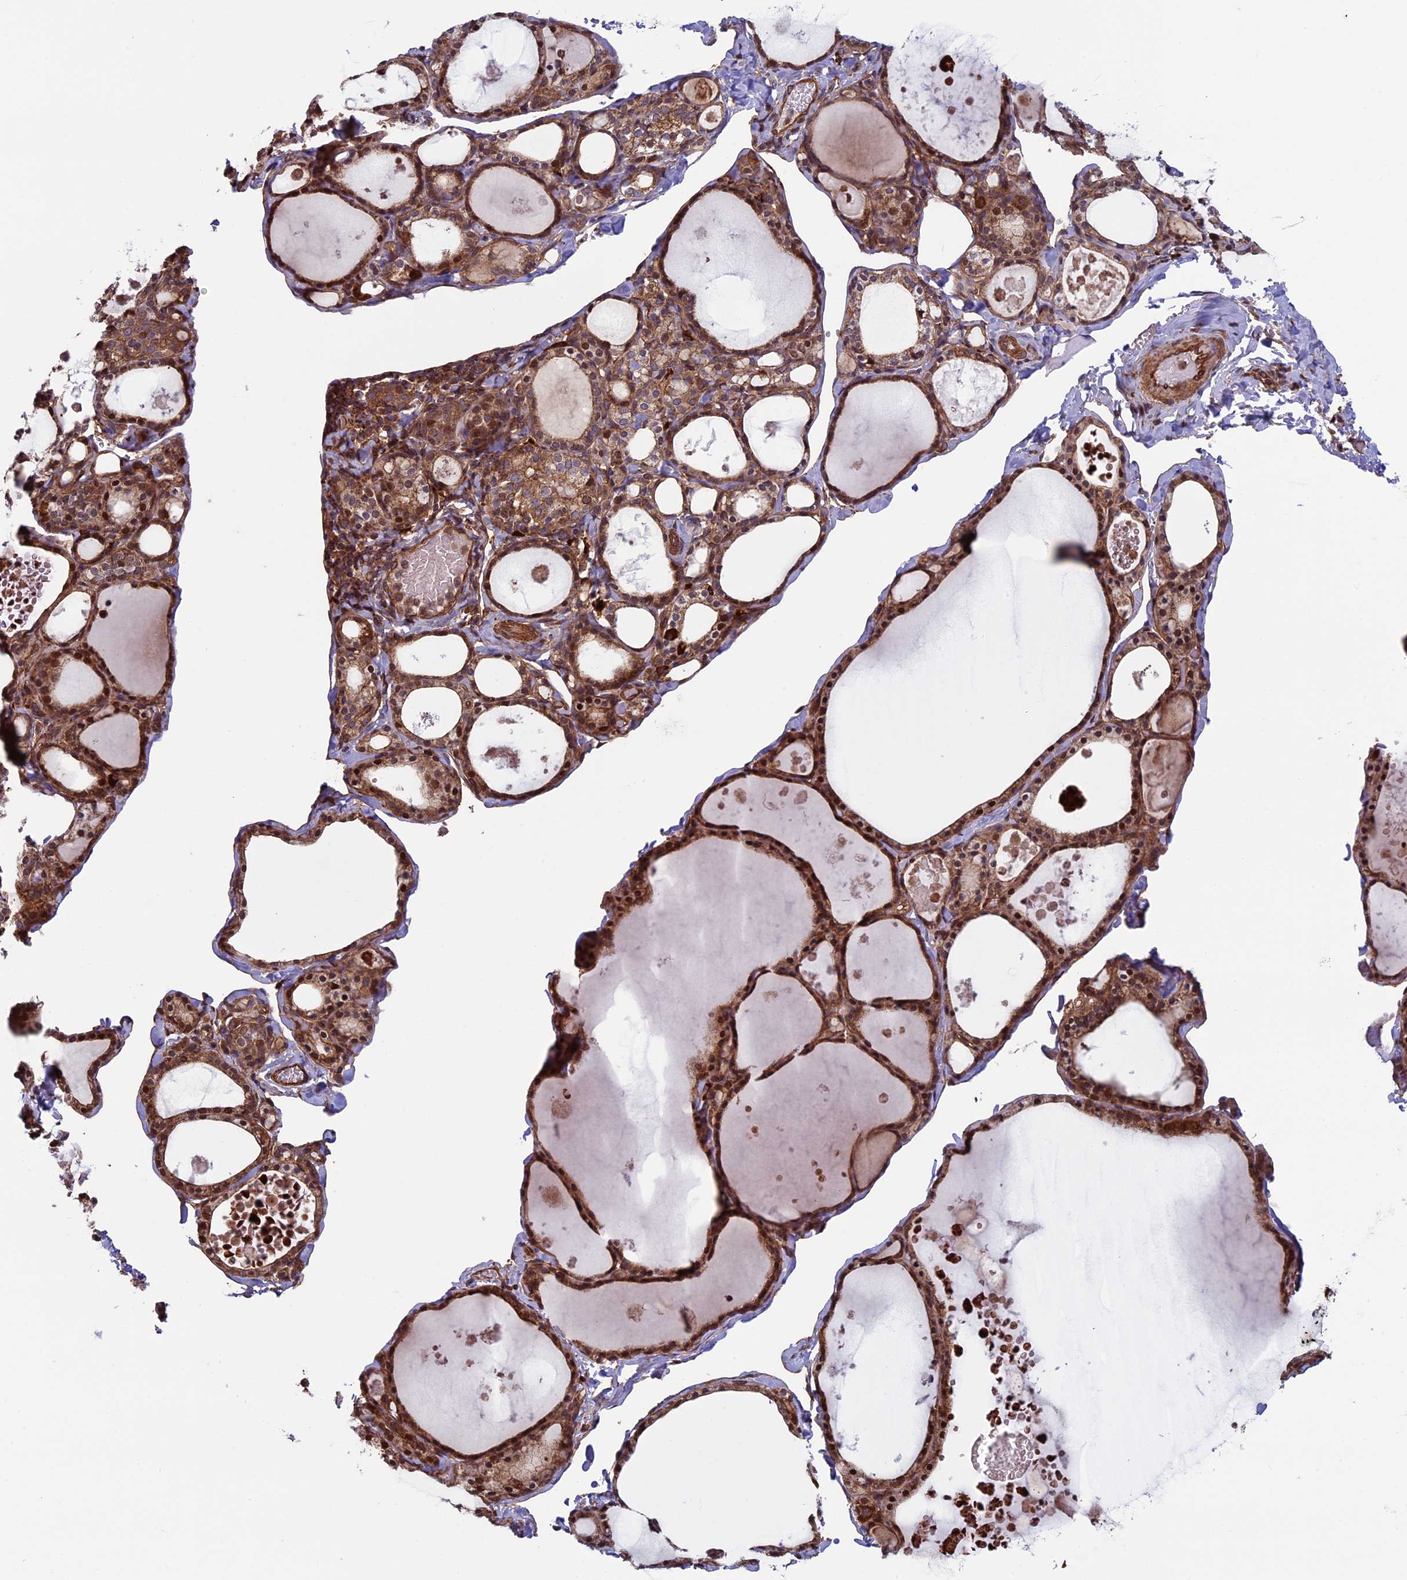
{"staining": {"intensity": "moderate", "quantity": ">75%", "location": "cytoplasmic/membranous,nuclear"}, "tissue": "thyroid gland", "cell_type": "Glandular cells", "image_type": "normal", "snomed": [{"axis": "morphology", "description": "Normal tissue, NOS"}, {"axis": "topography", "description": "Thyroid gland"}], "caption": "Immunohistochemistry (IHC) of benign human thyroid gland displays medium levels of moderate cytoplasmic/membranous,nuclear positivity in about >75% of glandular cells.", "gene": "CCDC8", "patient": {"sex": "male", "age": 56}}